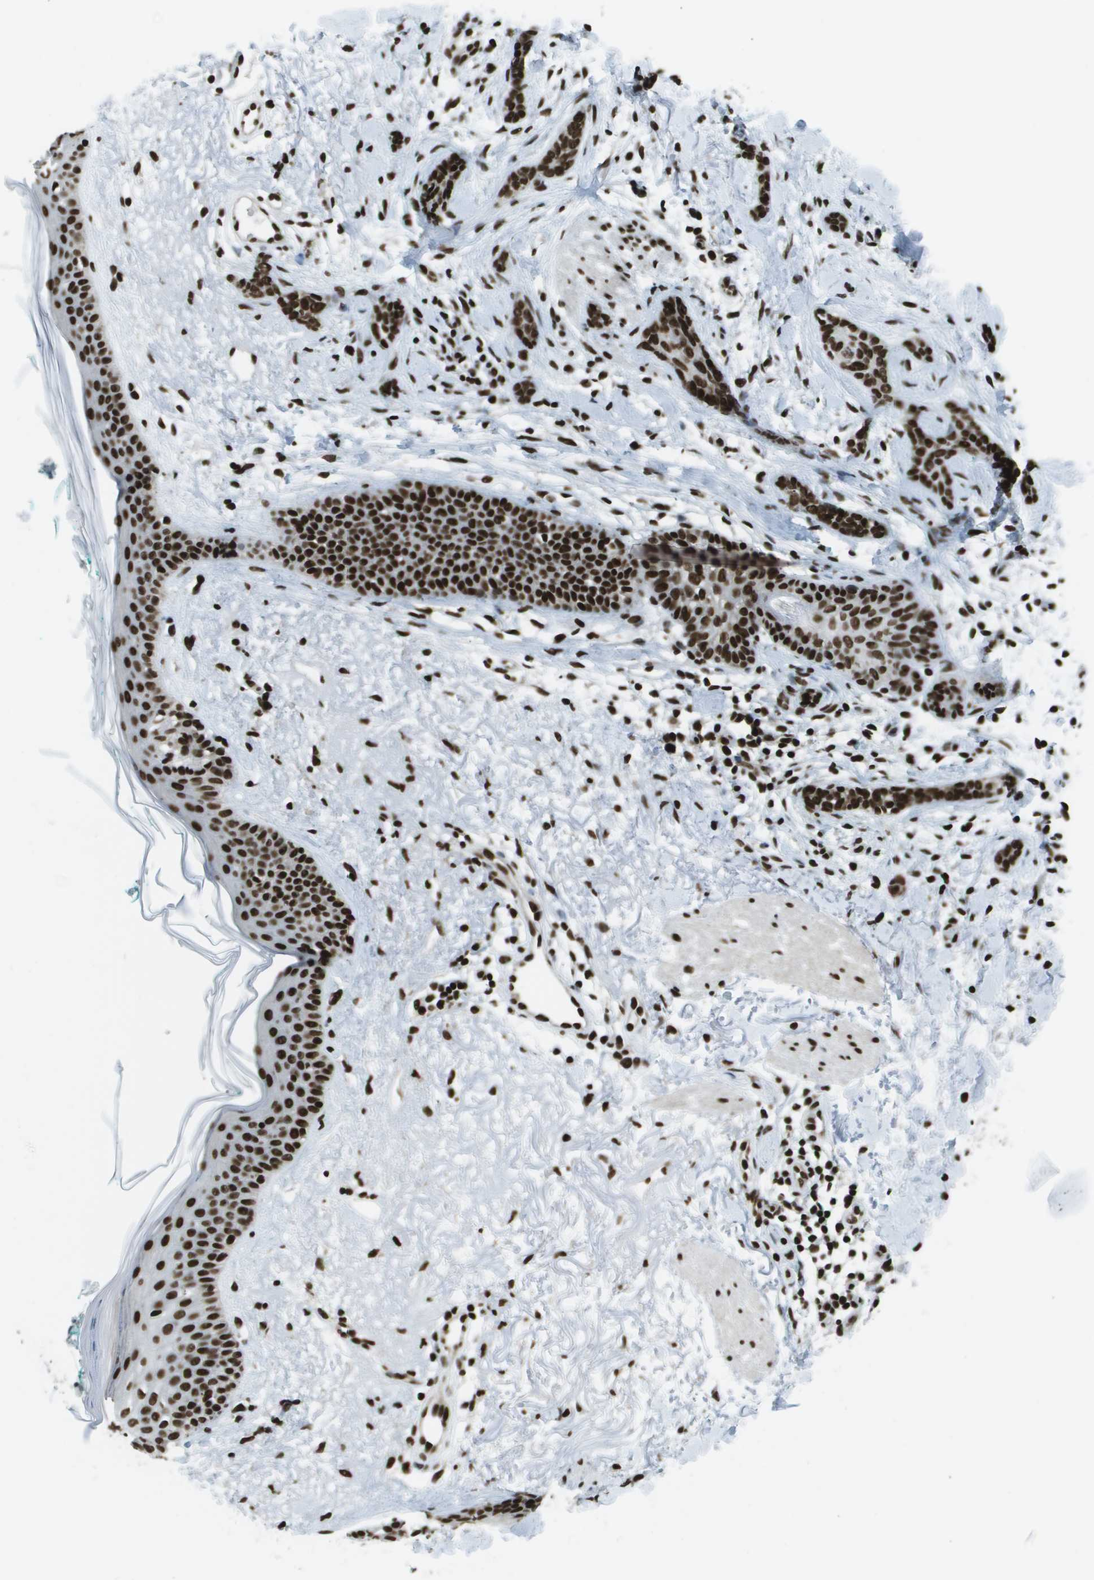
{"staining": {"intensity": "strong", "quantity": ">75%", "location": "nuclear"}, "tissue": "skin cancer", "cell_type": "Tumor cells", "image_type": "cancer", "snomed": [{"axis": "morphology", "description": "Basal cell carcinoma"}, {"axis": "morphology", "description": "Adnexal tumor, benign"}, {"axis": "topography", "description": "Skin"}], "caption": "Basal cell carcinoma (skin) tissue shows strong nuclear expression in about >75% of tumor cells, visualized by immunohistochemistry.", "gene": "GLYR1", "patient": {"sex": "female", "age": 42}}